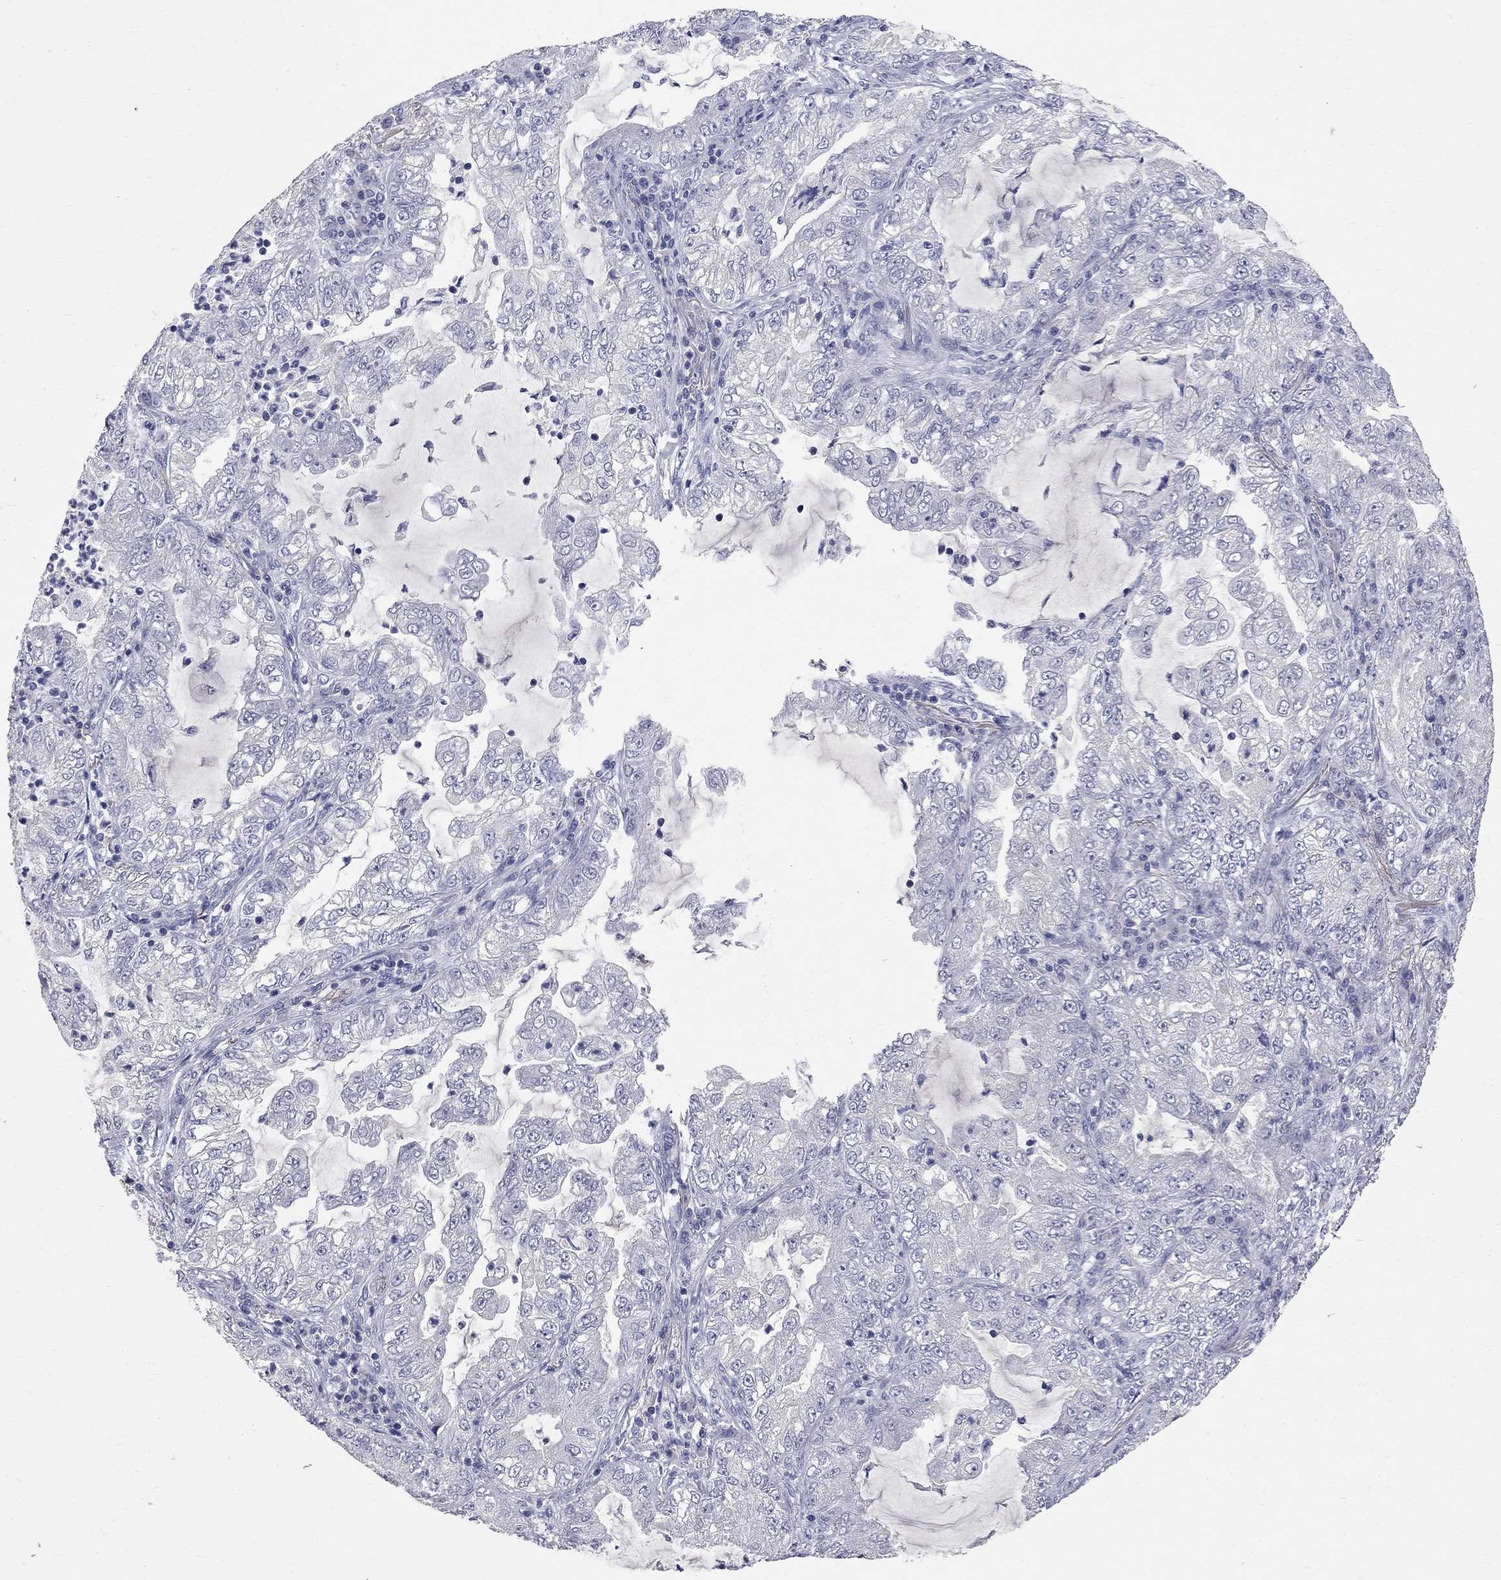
{"staining": {"intensity": "negative", "quantity": "none", "location": "none"}, "tissue": "lung cancer", "cell_type": "Tumor cells", "image_type": "cancer", "snomed": [{"axis": "morphology", "description": "Adenocarcinoma, NOS"}, {"axis": "topography", "description": "Lung"}], "caption": "Immunohistochemistry (IHC) histopathology image of neoplastic tissue: human adenocarcinoma (lung) stained with DAB shows no significant protein staining in tumor cells.", "gene": "NOS2", "patient": {"sex": "female", "age": 73}}